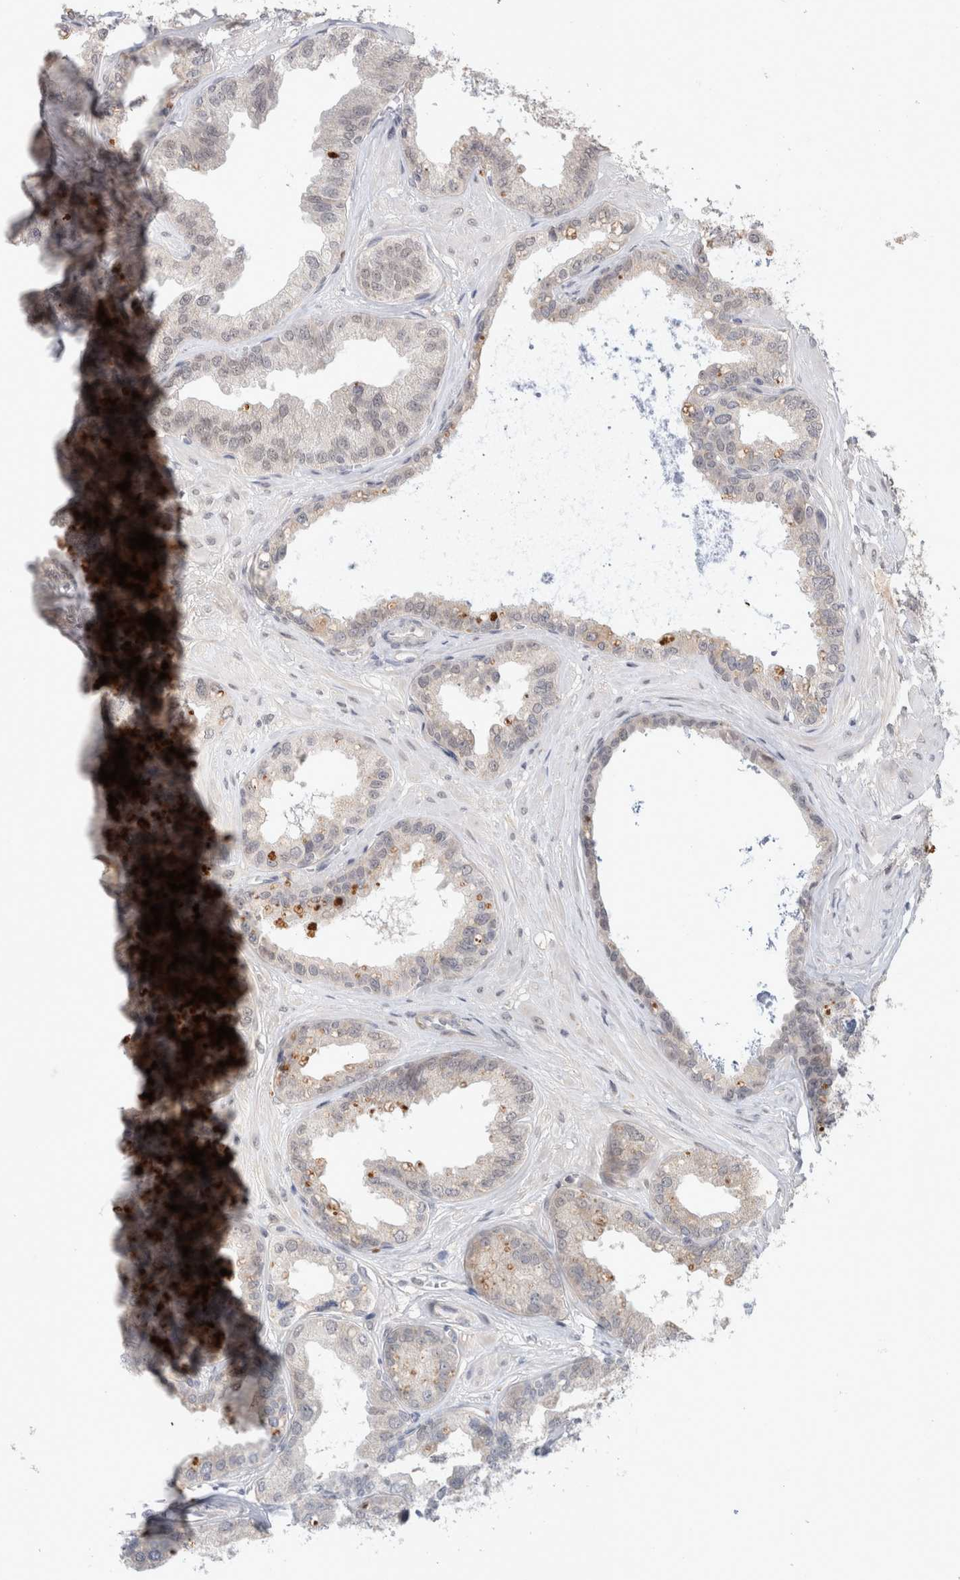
{"staining": {"intensity": "weak", "quantity": "25%-75%", "location": "cytoplasmic/membranous"}, "tissue": "seminal vesicle", "cell_type": "Glandular cells", "image_type": "normal", "snomed": [{"axis": "morphology", "description": "Normal tissue, NOS"}, {"axis": "topography", "description": "Prostate"}, {"axis": "topography", "description": "Seminal veicle"}], "caption": "Weak cytoplasmic/membranous expression is seen in approximately 25%-75% of glandular cells in benign seminal vesicle.", "gene": "SYDE2", "patient": {"sex": "male", "age": 51}}